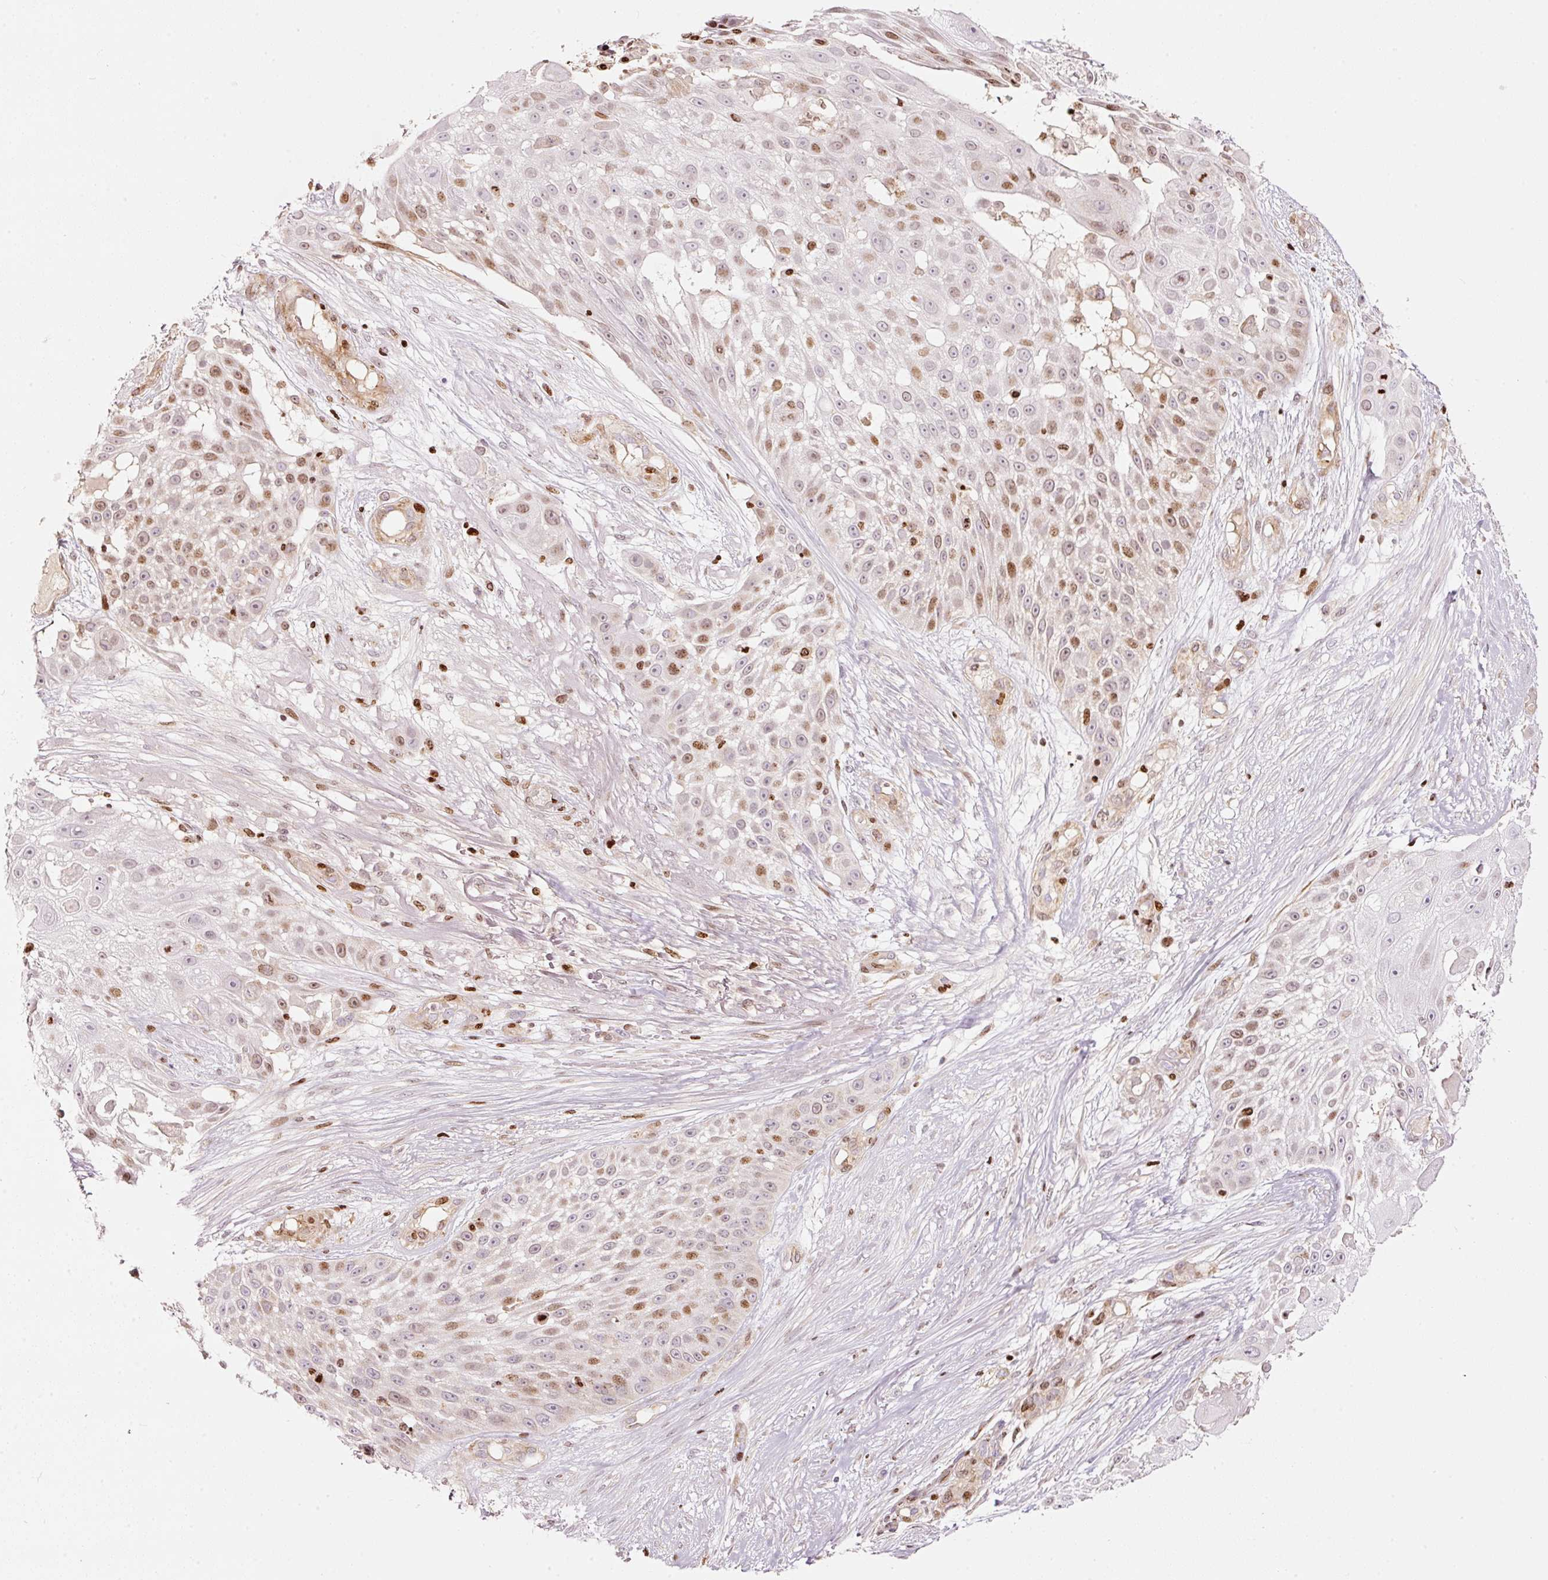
{"staining": {"intensity": "moderate", "quantity": "25%-75%", "location": "nuclear"}, "tissue": "skin cancer", "cell_type": "Tumor cells", "image_type": "cancer", "snomed": [{"axis": "morphology", "description": "Squamous cell carcinoma, NOS"}, {"axis": "topography", "description": "Skin"}], "caption": "A brown stain highlights moderate nuclear expression of a protein in human skin cancer tumor cells.", "gene": "TMEM8B", "patient": {"sex": "female", "age": 86}}